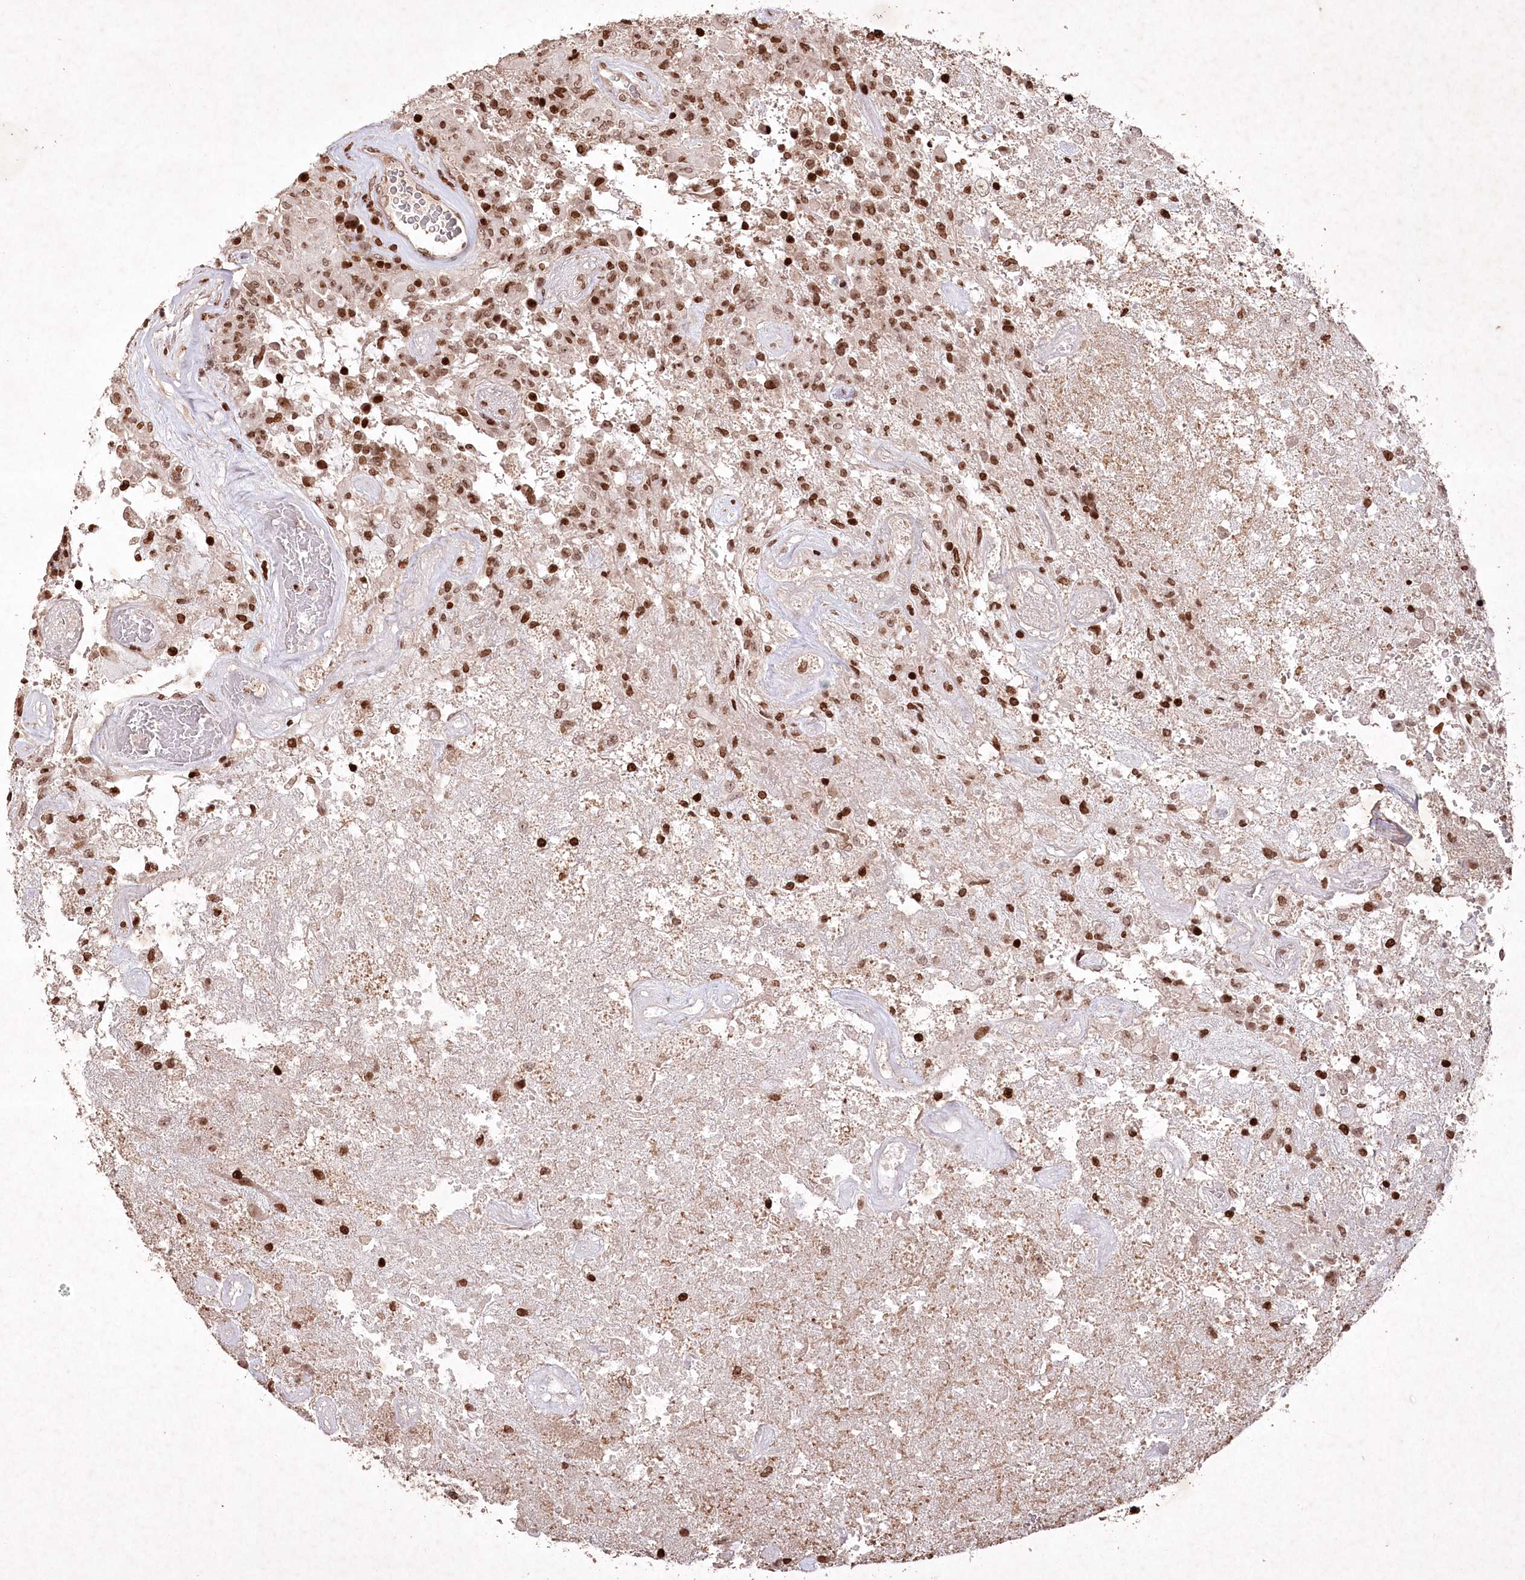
{"staining": {"intensity": "strong", "quantity": ">75%", "location": "nuclear"}, "tissue": "glioma", "cell_type": "Tumor cells", "image_type": "cancer", "snomed": [{"axis": "morphology", "description": "Glioma, malignant, High grade"}, {"axis": "topography", "description": "Brain"}], "caption": "Immunohistochemistry (IHC) (DAB) staining of human glioma displays strong nuclear protein staining in approximately >75% of tumor cells. (brown staining indicates protein expression, while blue staining denotes nuclei).", "gene": "CCSER2", "patient": {"sex": "female", "age": 57}}